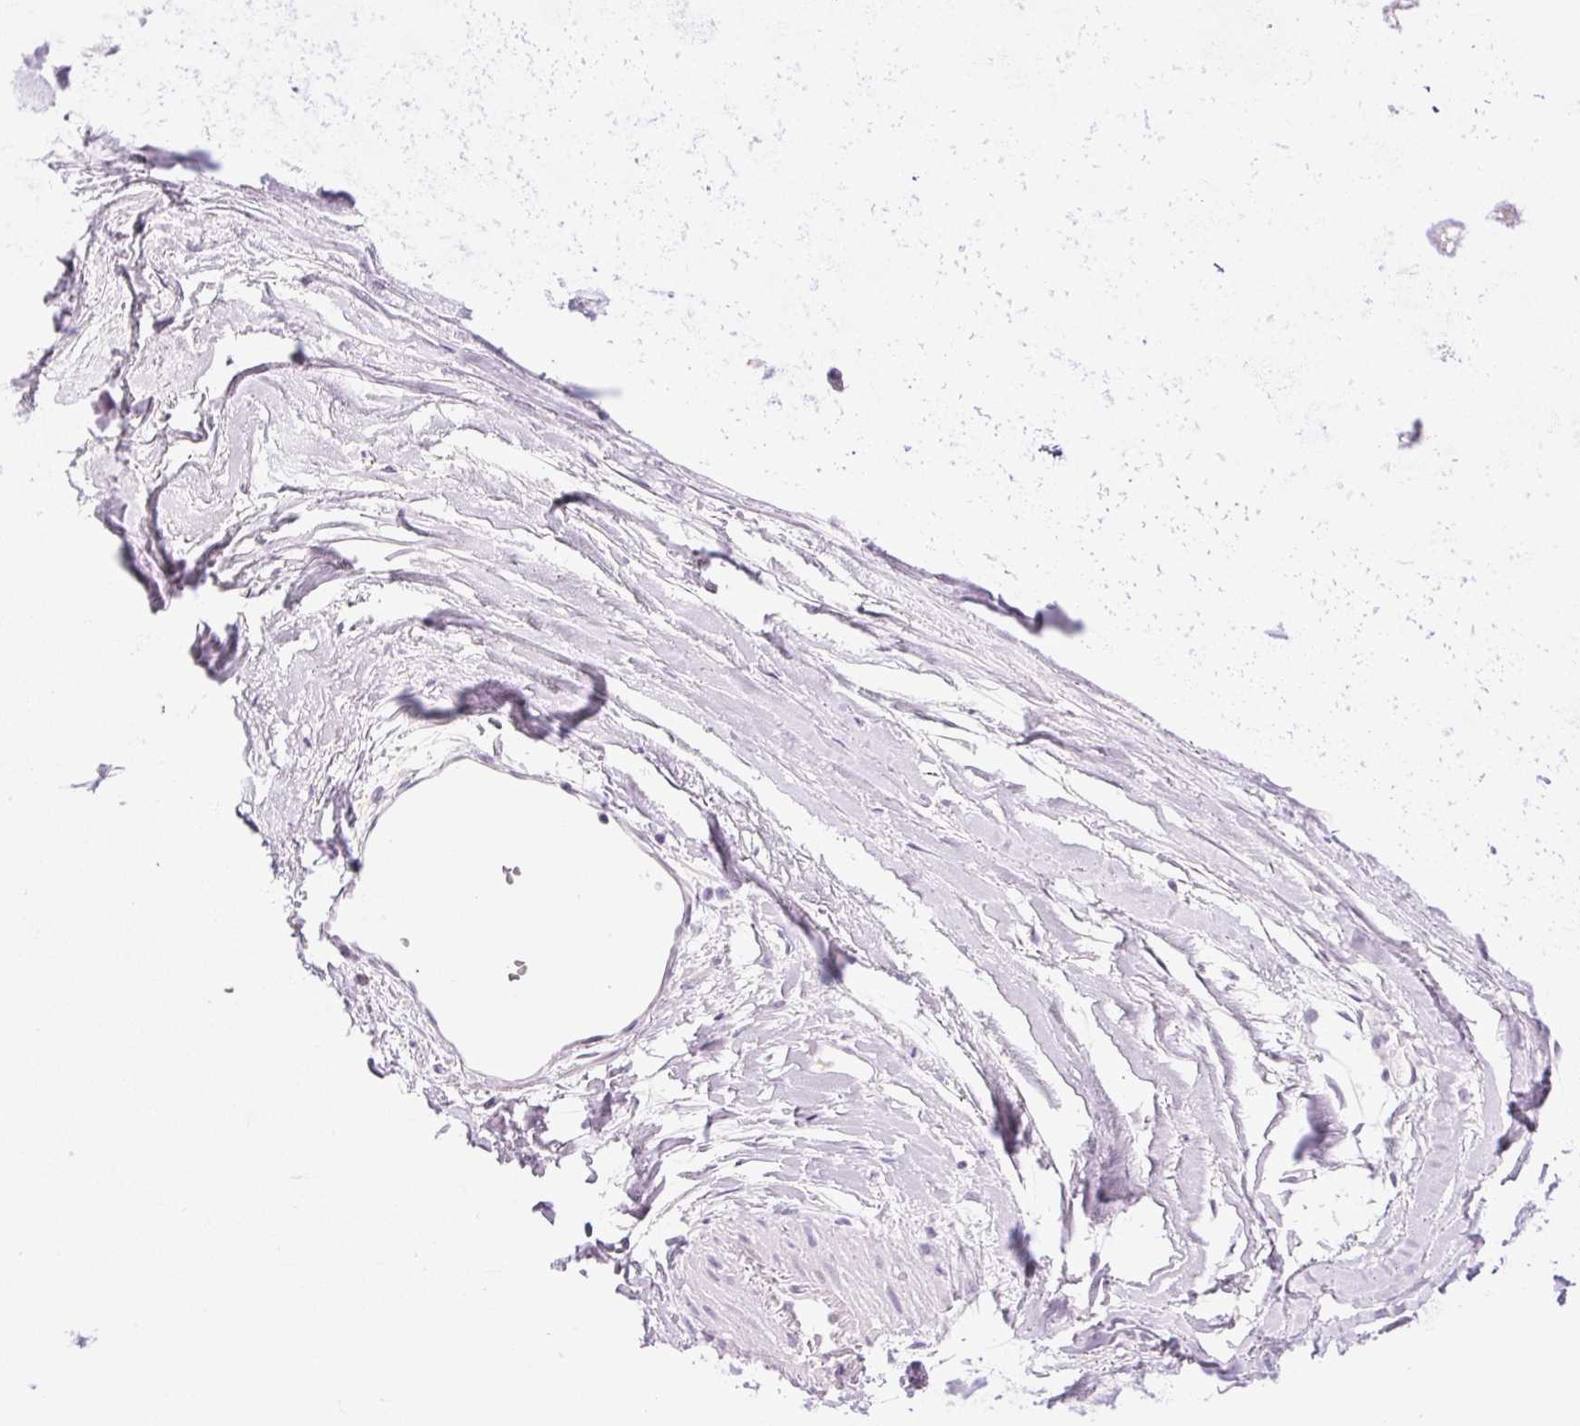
{"staining": {"intensity": "negative", "quantity": "none", "location": "none"}, "tissue": "adipose tissue", "cell_type": "Adipocytes", "image_type": "normal", "snomed": [{"axis": "morphology", "description": "Normal tissue, NOS"}, {"axis": "topography", "description": "Cartilage tissue"}, {"axis": "topography", "description": "Nasopharynx"}, {"axis": "topography", "description": "Thyroid gland"}], "caption": "Immunohistochemistry (IHC) of benign adipose tissue demonstrates no staining in adipocytes.", "gene": "ATP6V1G3", "patient": {"sex": "male", "age": 63}}